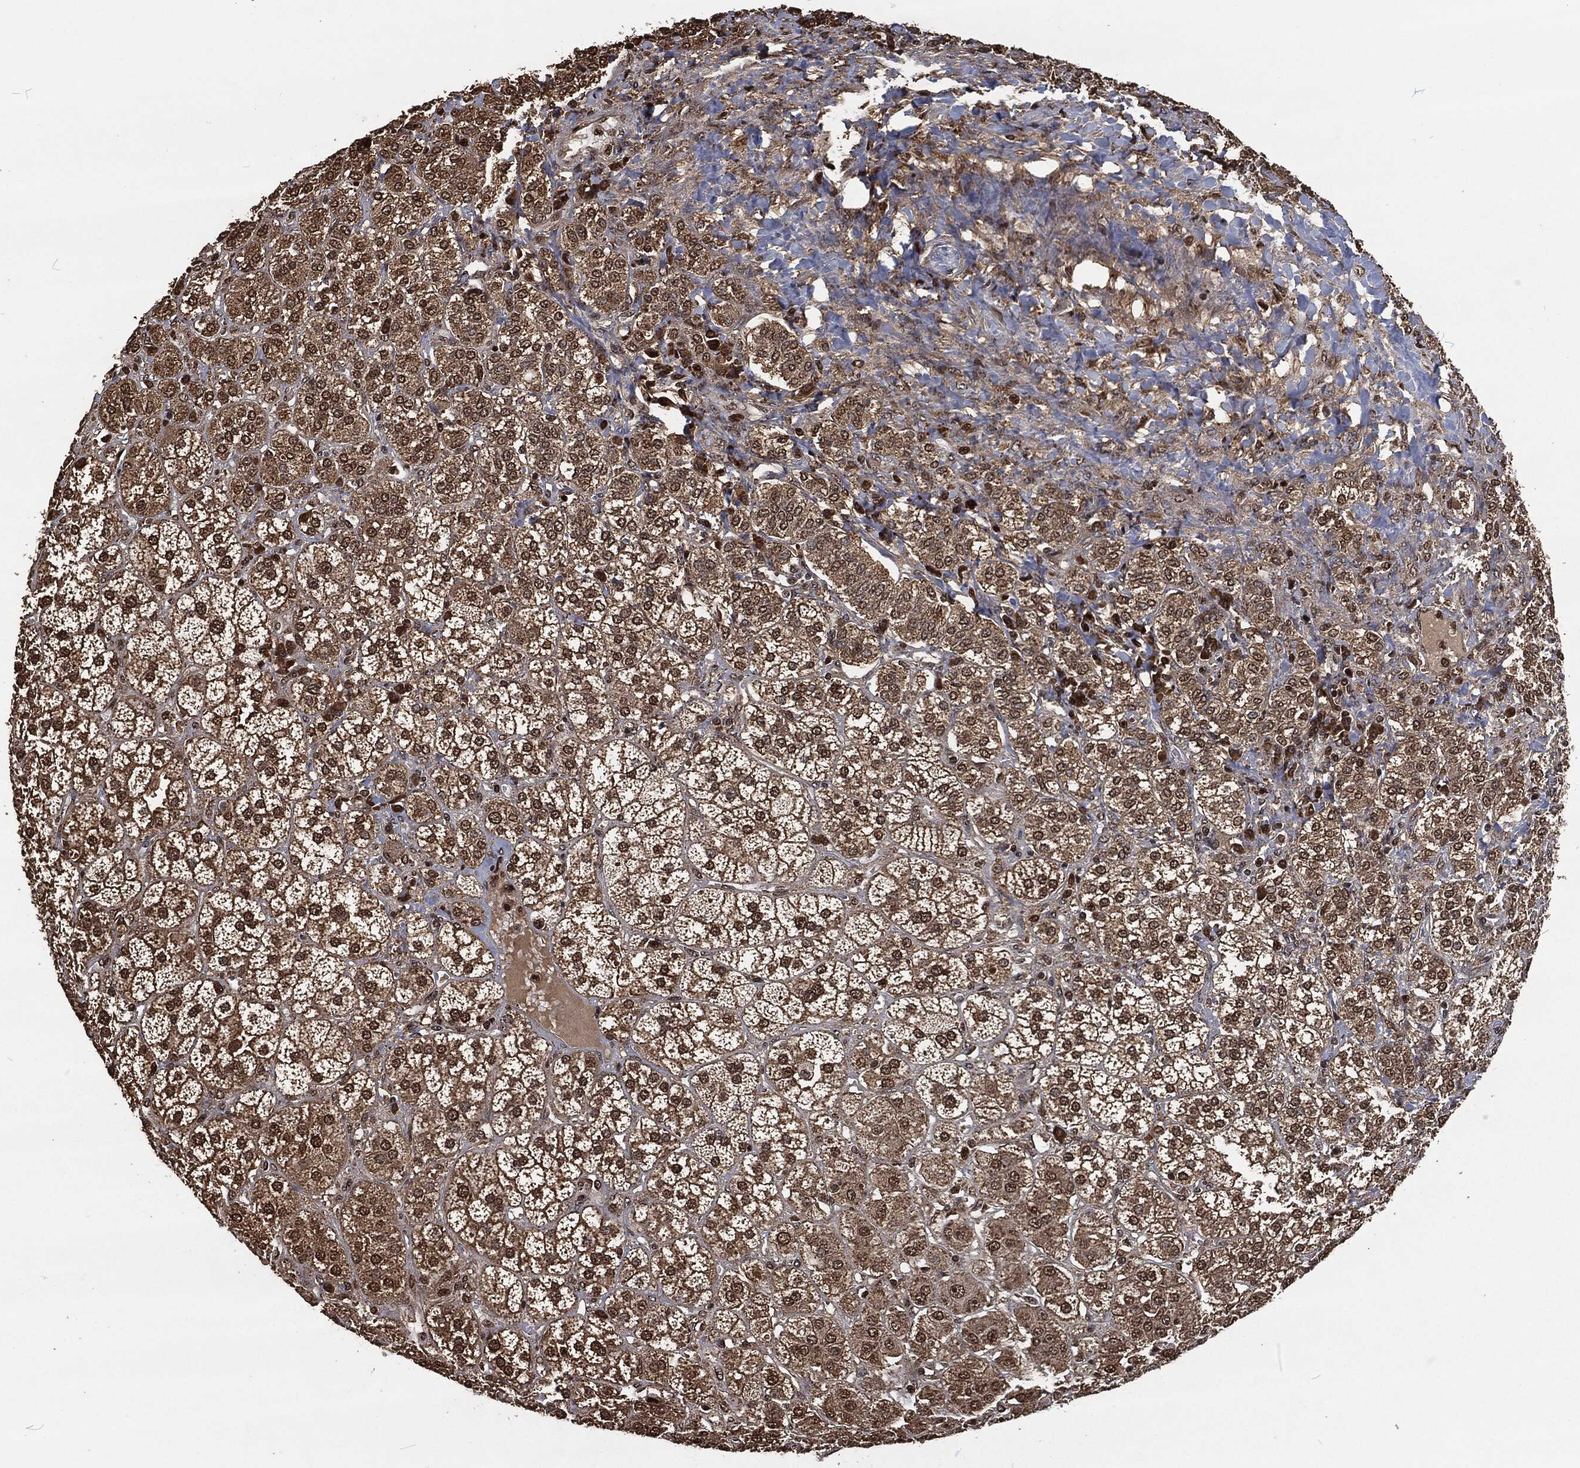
{"staining": {"intensity": "moderate", "quantity": "25%-75%", "location": "nuclear"}, "tissue": "adrenal gland", "cell_type": "Glandular cells", "image_type": "normal", "snomed": [{"axis": "morphology", "description": "Normal tissue, NOS"}, {"axis": "topography", "description": "Adrenal gland"}], "caption": "Immunohistochemistry (DAB (3,3'-diaminobenzidine)) staining of unremarkable human adrenal gland demonstrates moderate nuclear protein positivity in about 25%-75% of glandular cells. (DAB IHC with brightfield microscopy, high magnification).", "gene": "SNAI1", "patient": {"sex": "male", "age": 70}}